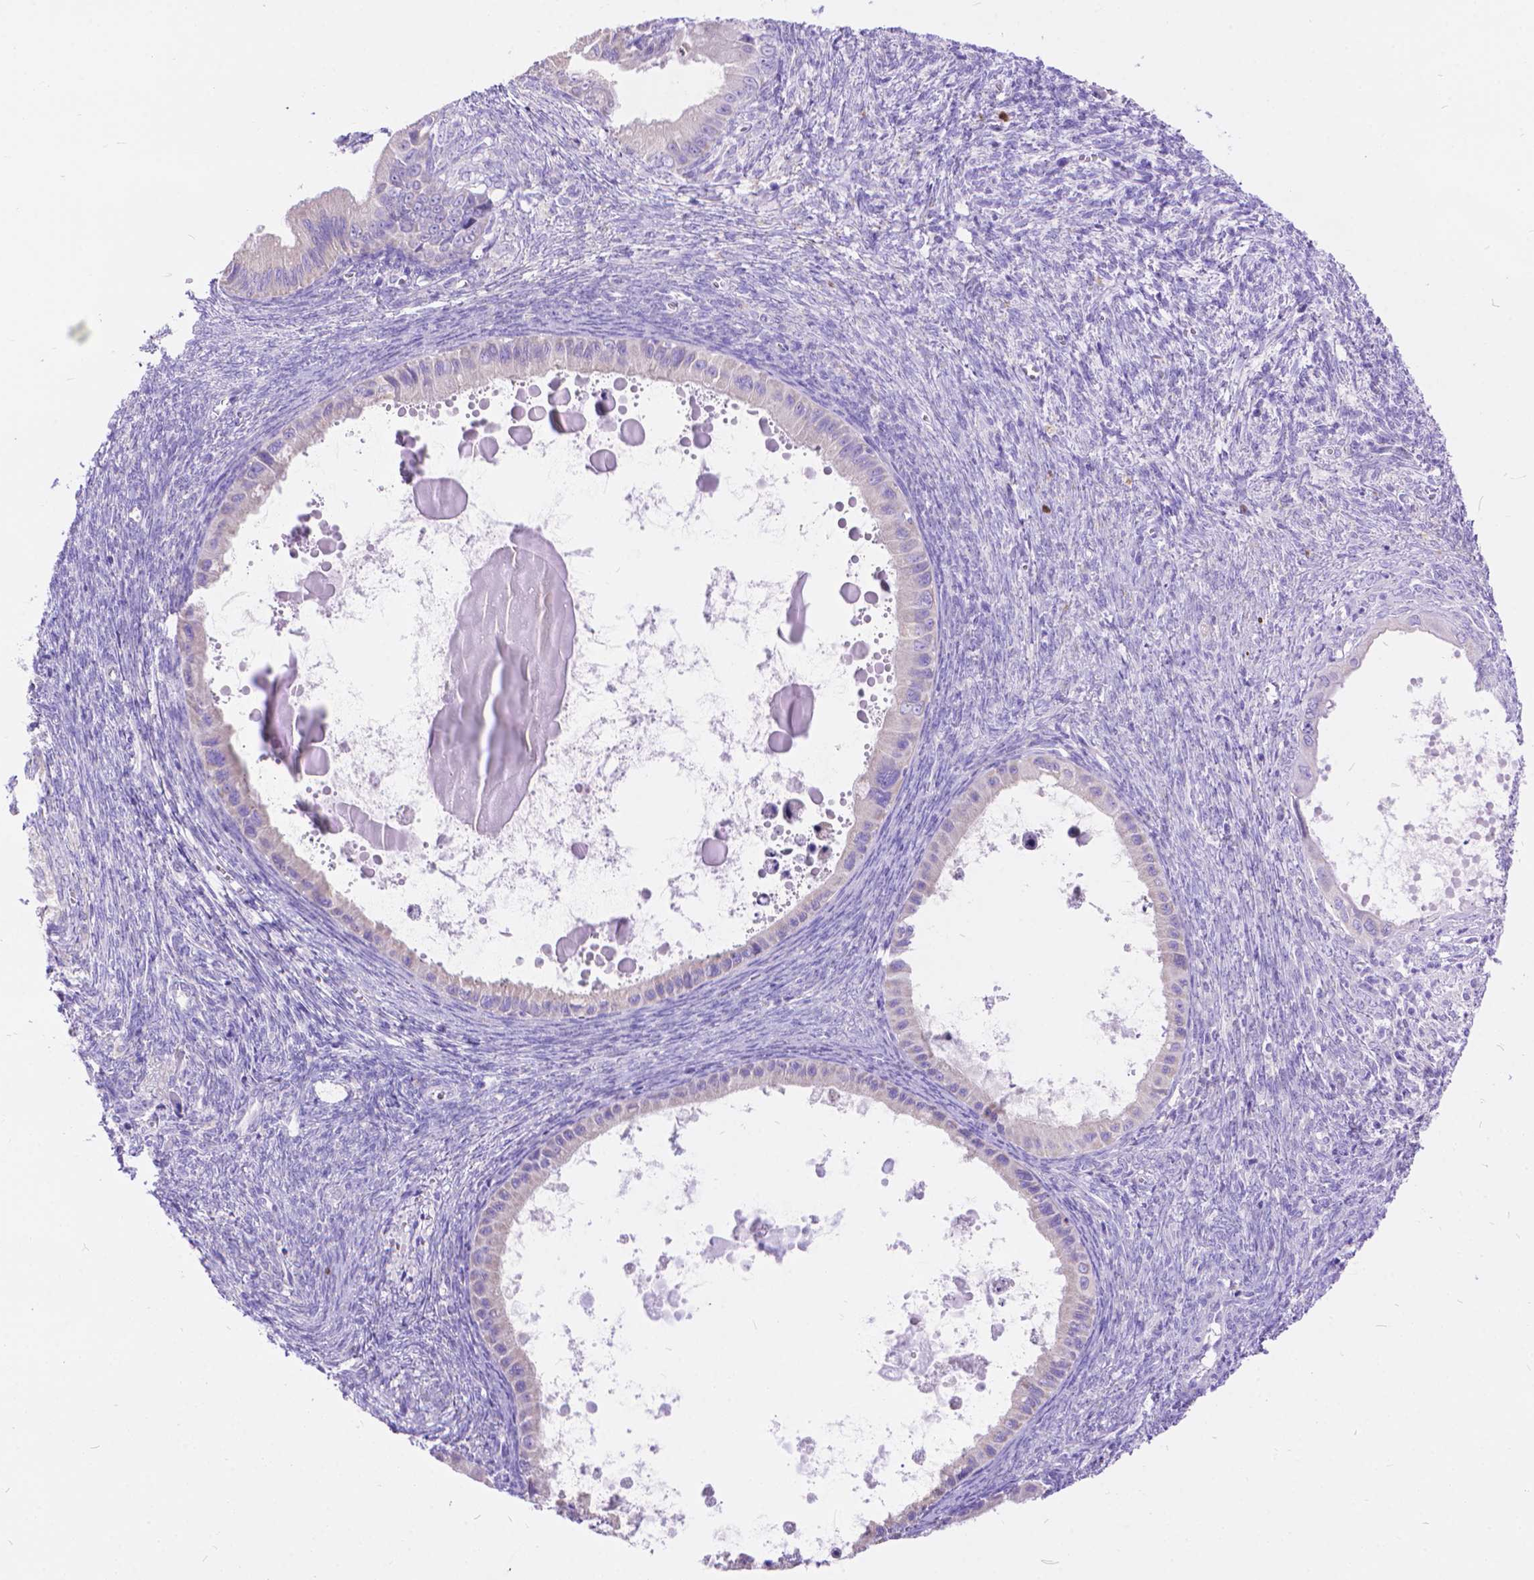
{"staining": {"intensity": "negative", "quantity": "none", "location": "none"}, "tissue": "ovarian cancer", "cell_type": "Tumor cells", "image_type": "cancer", "snomed": [{"axis": "morphology", "description": "Cystadenocarcinoma, mucinous, NOS"}, {"axis": "topography", "description": "Ovary"}], "caption": "Ovarian mucinous cystadenocarcinoma was stained to show a protein in brown. There is no significant positivity in tumor cells. Brightfield microscopy of immunohistochemistry stained with DAB (3,3'-diaminobenzidine) (brown) and hematoxylin (blue), captured at high magnification.", "gene": "DHRS2", "patient": {"sex": "female", "age": 64}}